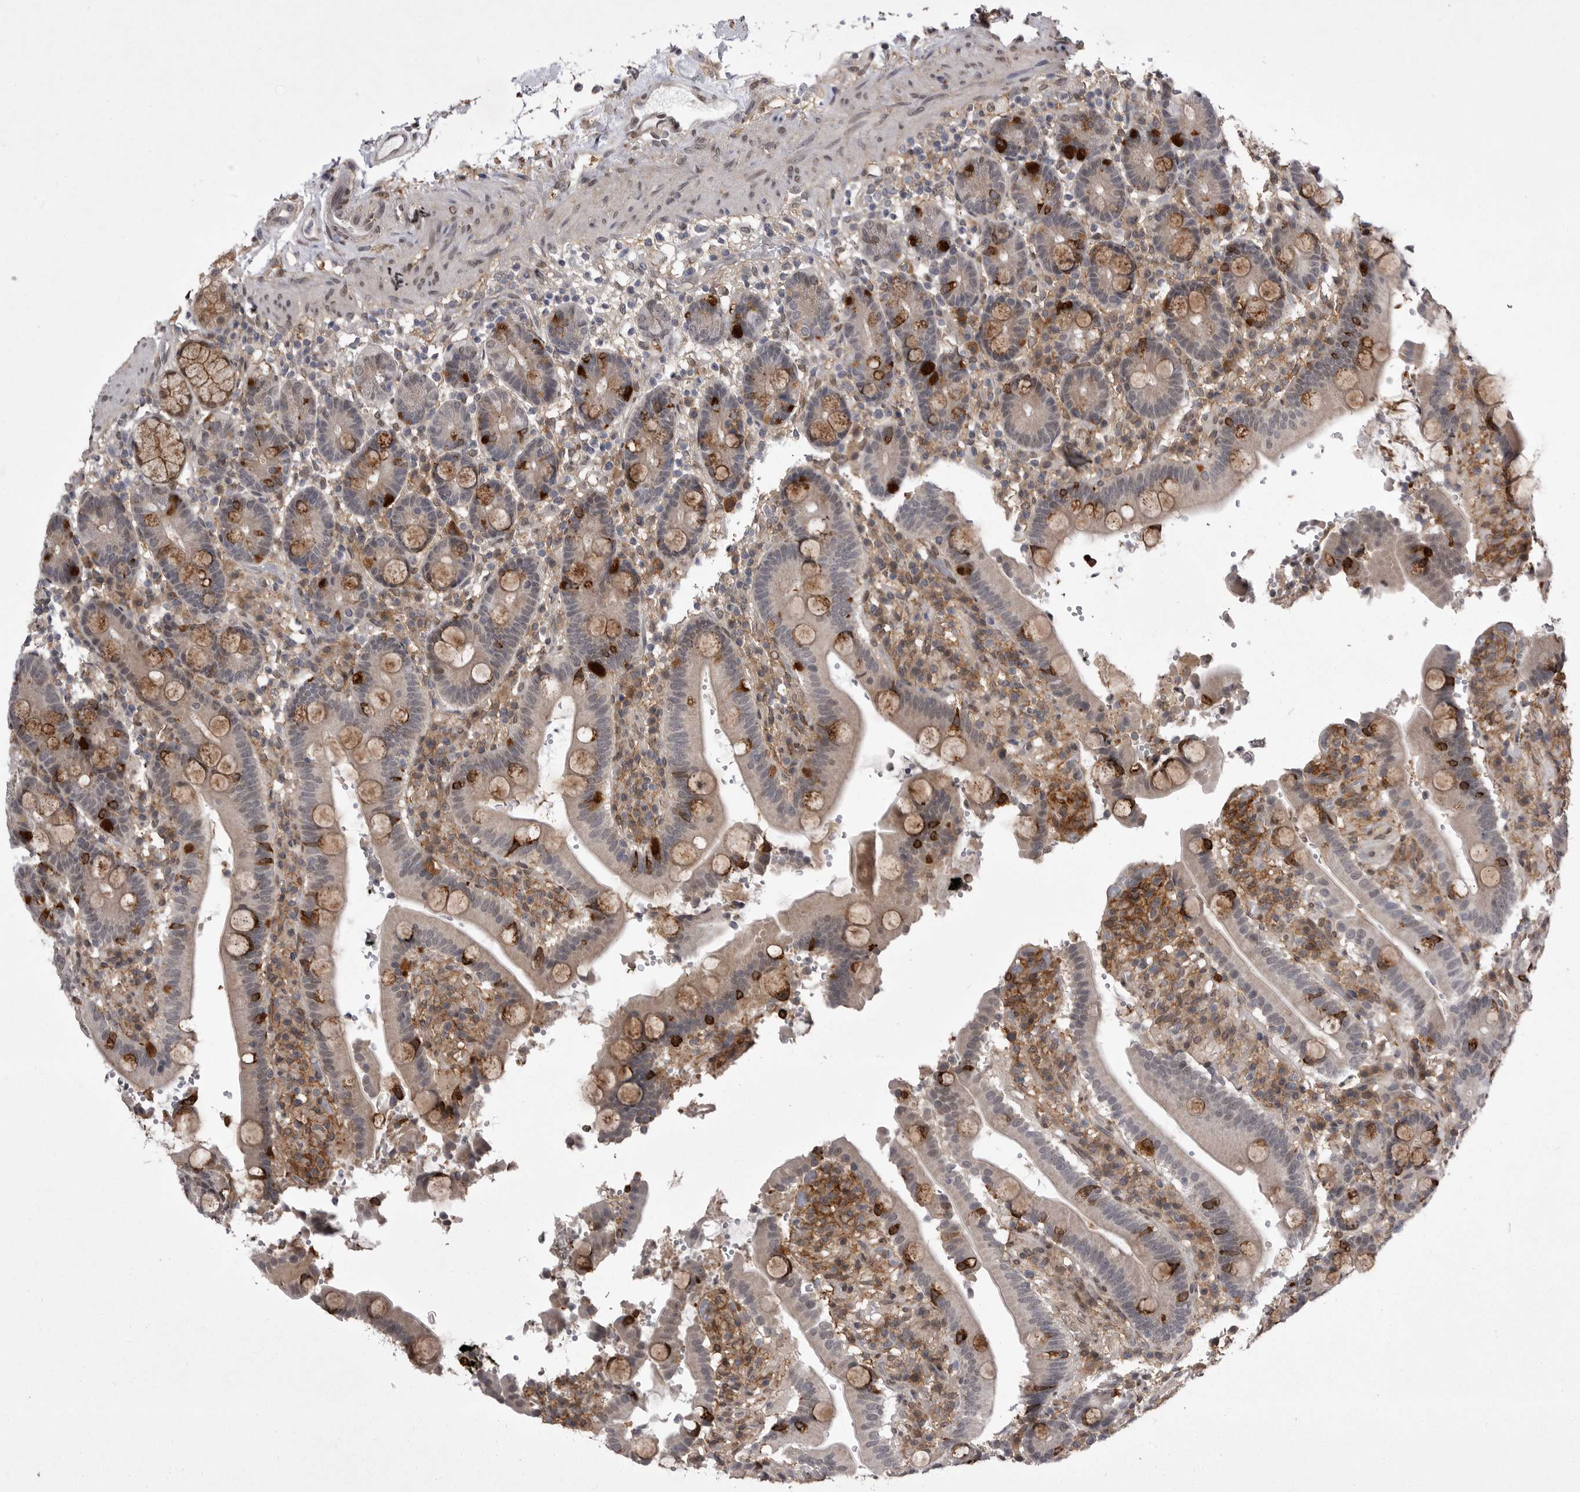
{"staining": {"intensity": "strong", "quantity": "<25%", "location": "cytoplasmic/membranous"}, "tissue": "duodenum", "cell_type": "Glandular cells", "image_type": "normal", "snomed": [{"axis": "morphology", "description": "Normal tissue, NOS"}, {"axis": "topography", "description": "Small intestine, NOS"}], "caption": "IHC staining of benign duodenum, which displays medium levels of strong cytoplasmic/membranous staining in about <25% of glandular cells indicating strong cytoplasmic/membranous protein staining. The staining was performed using DAB (3,3'-diaminobenzidine) (brown) for protein detection and nuclei were counterstained in hematoxylin (blue).", "gene": "ABL1", "patient": {"sex": "female", "age": 71}}